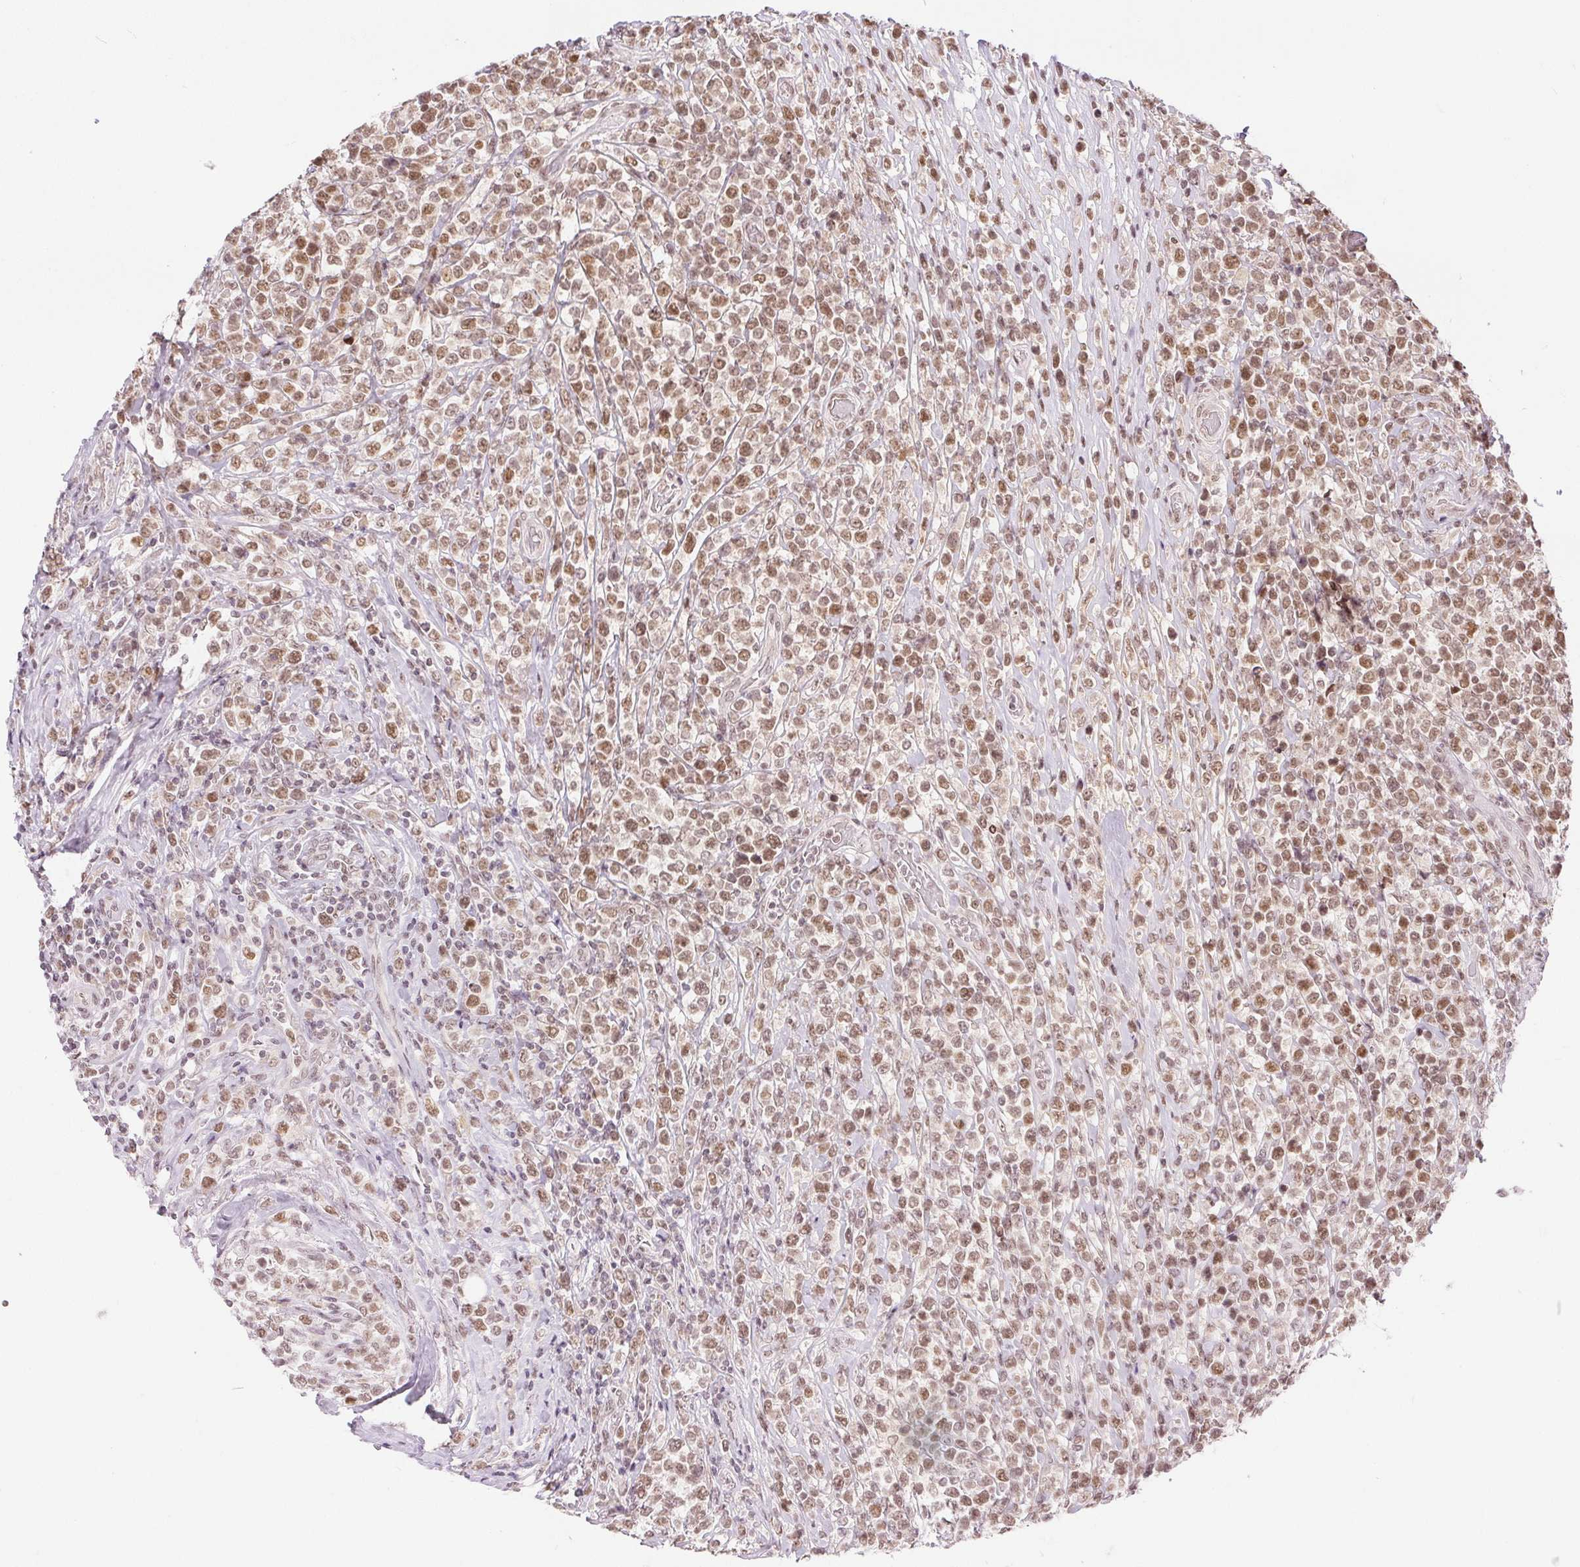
{"staining": {"intensity": "moderate", "quantity": ">75%", "location": "nuclear"}, "tissue": "lymphoma", "cell_type": "Tumor cells", "image_type": "cancer", "snomed": [{"axis": "morphology", "description": "Malignant lymphoma, non-Hodgkin's type, High grade"}, {"axis": "topography", "description": "Soft tissue"}], "caption": "IHC histopathology image of human high-grade malignant lymphoma, non-Hodgkin's type stained for a protein (brown), which demonstrates medium levels of moderate nuclear expression in about >75% of tumor cells.", "gene": "DEK", "patient": {"sex": "female", "age": 56}}